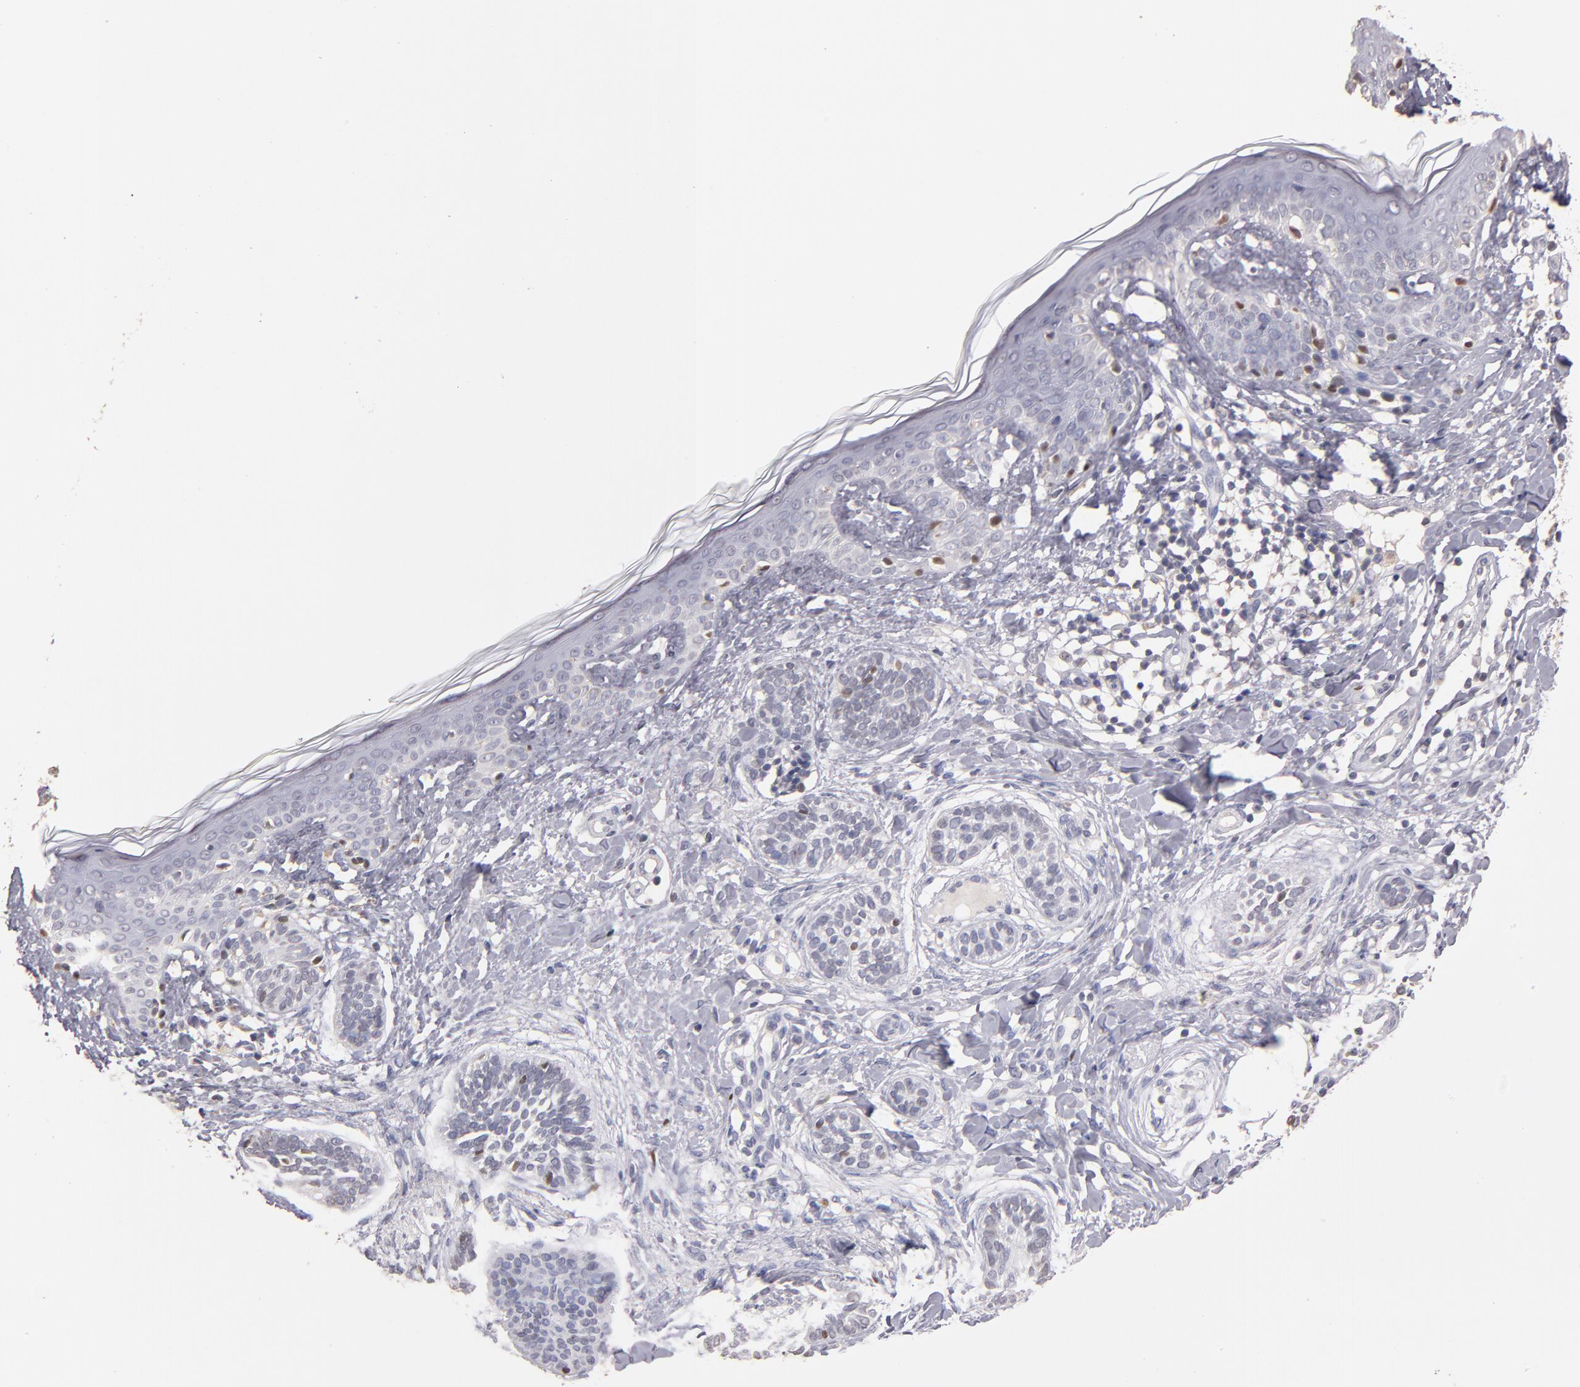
{"staining": {"intensity": "weak", "quantity": "<25%", "location": "nuclear"}, "tissue": "skin cancer", "cell_type": "Tumor cells", "image_type": "cancer", "snomed": [{"axis": "morphology", "description": "Normal tissue, NOS"}, {"axis": "morphology", "description": "Basal cell carcinoma"}, {"axis": "topography", "description": "Skin"}], "caption": "This is an IHC micrograph of basal cell carcinoma (skin). There is no positivity in tumor cells.", "gene": "SOX10", "patient": {"sex": "male", "age": 63}}